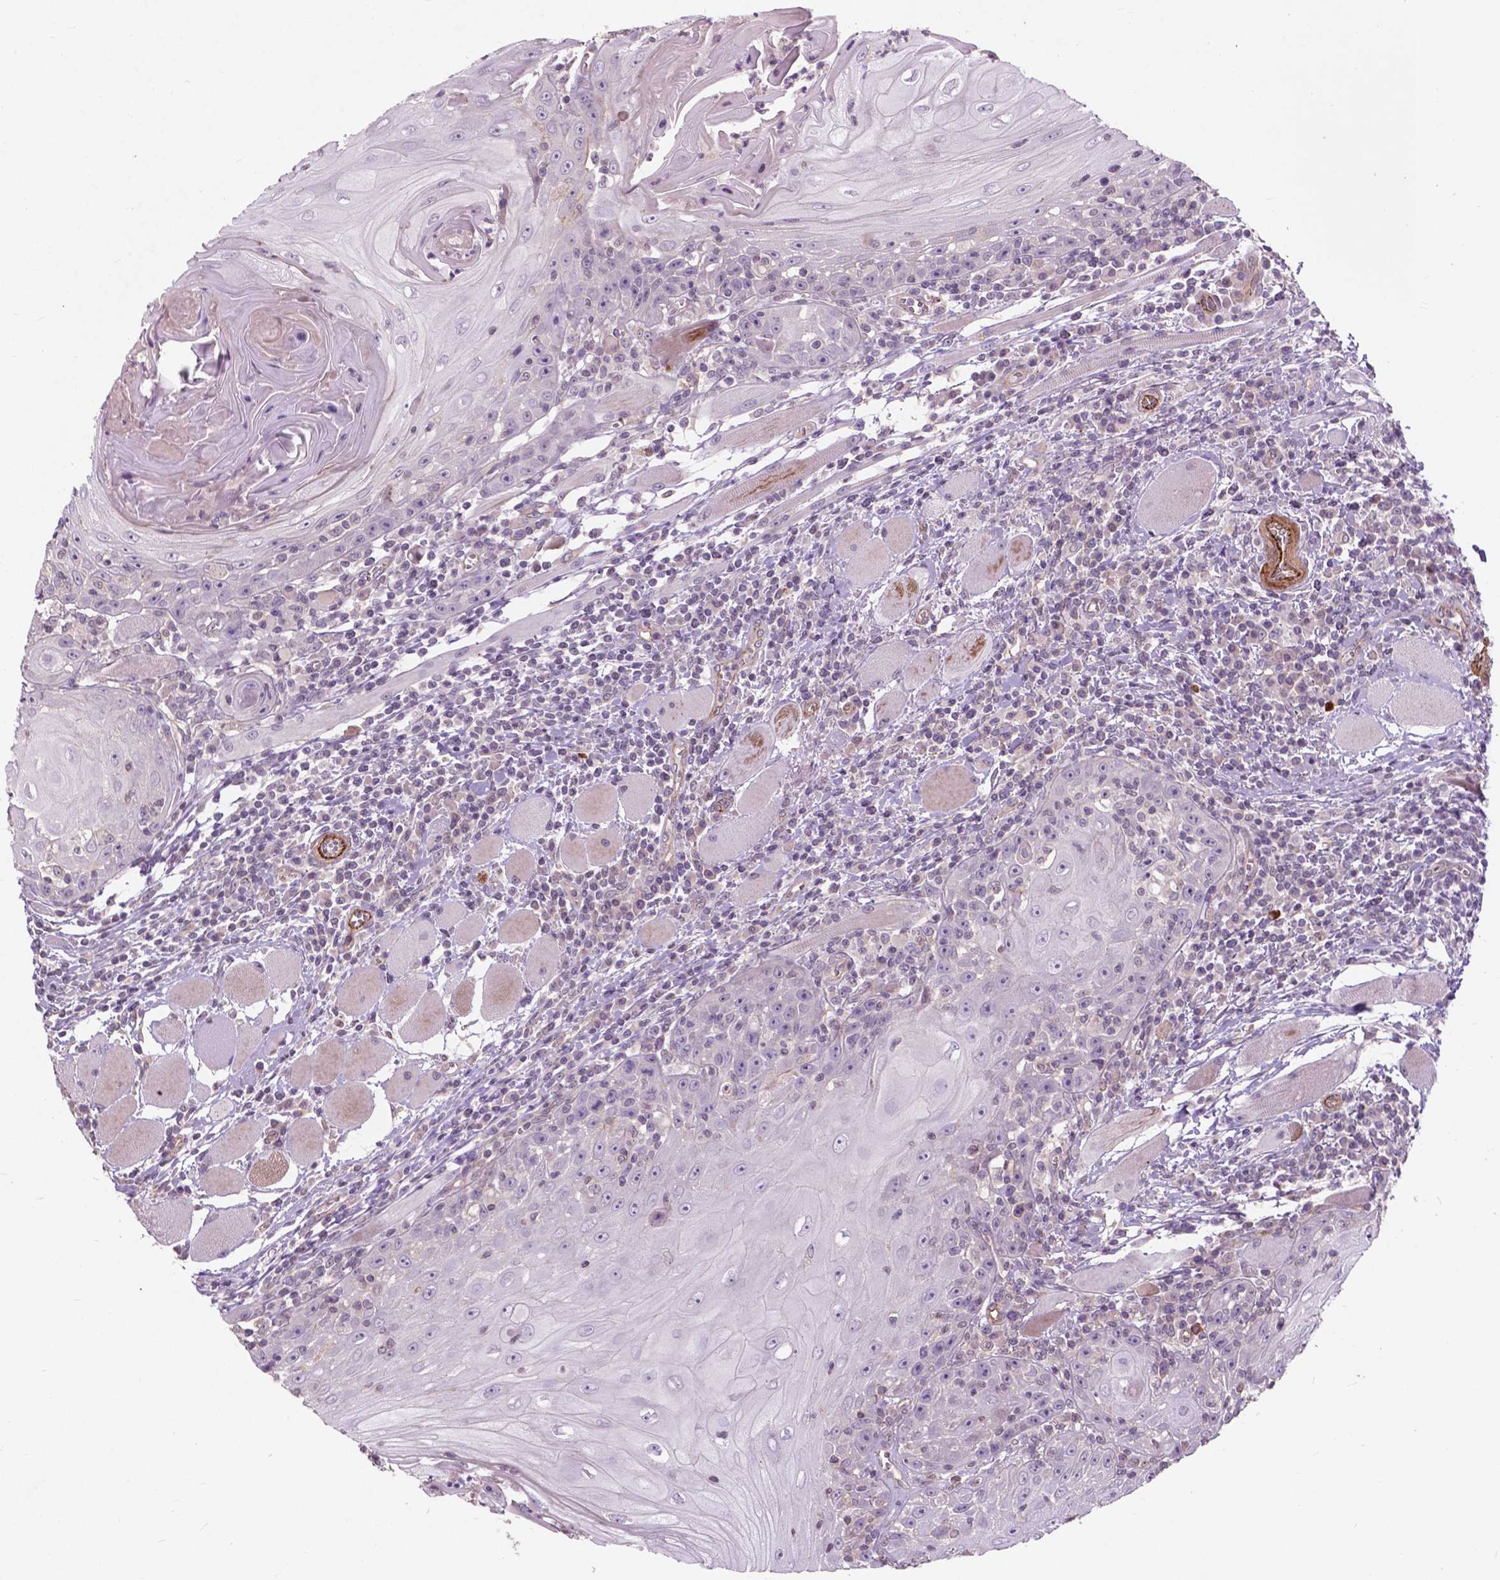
{"staining": {"intensity": "negative", "quantity": "none", "location": "none"}, "tissue": "head and neck cancer", "cell_type": "Tumor cells", "image_type": "cancer", "snomed": [{"axis": "morphology", "description": "Squamous cell carcinoma, NOS"}, {"axis": "topography", "description": "Head-Neck"}], "caption": "Human head and neck squamous cell carcinoma stained for a protein using immunohistochemistry exhibits no positivity in tumor cells.", "gene": "RFPL4B", "patient": {"sex": "male", "age": 52}}